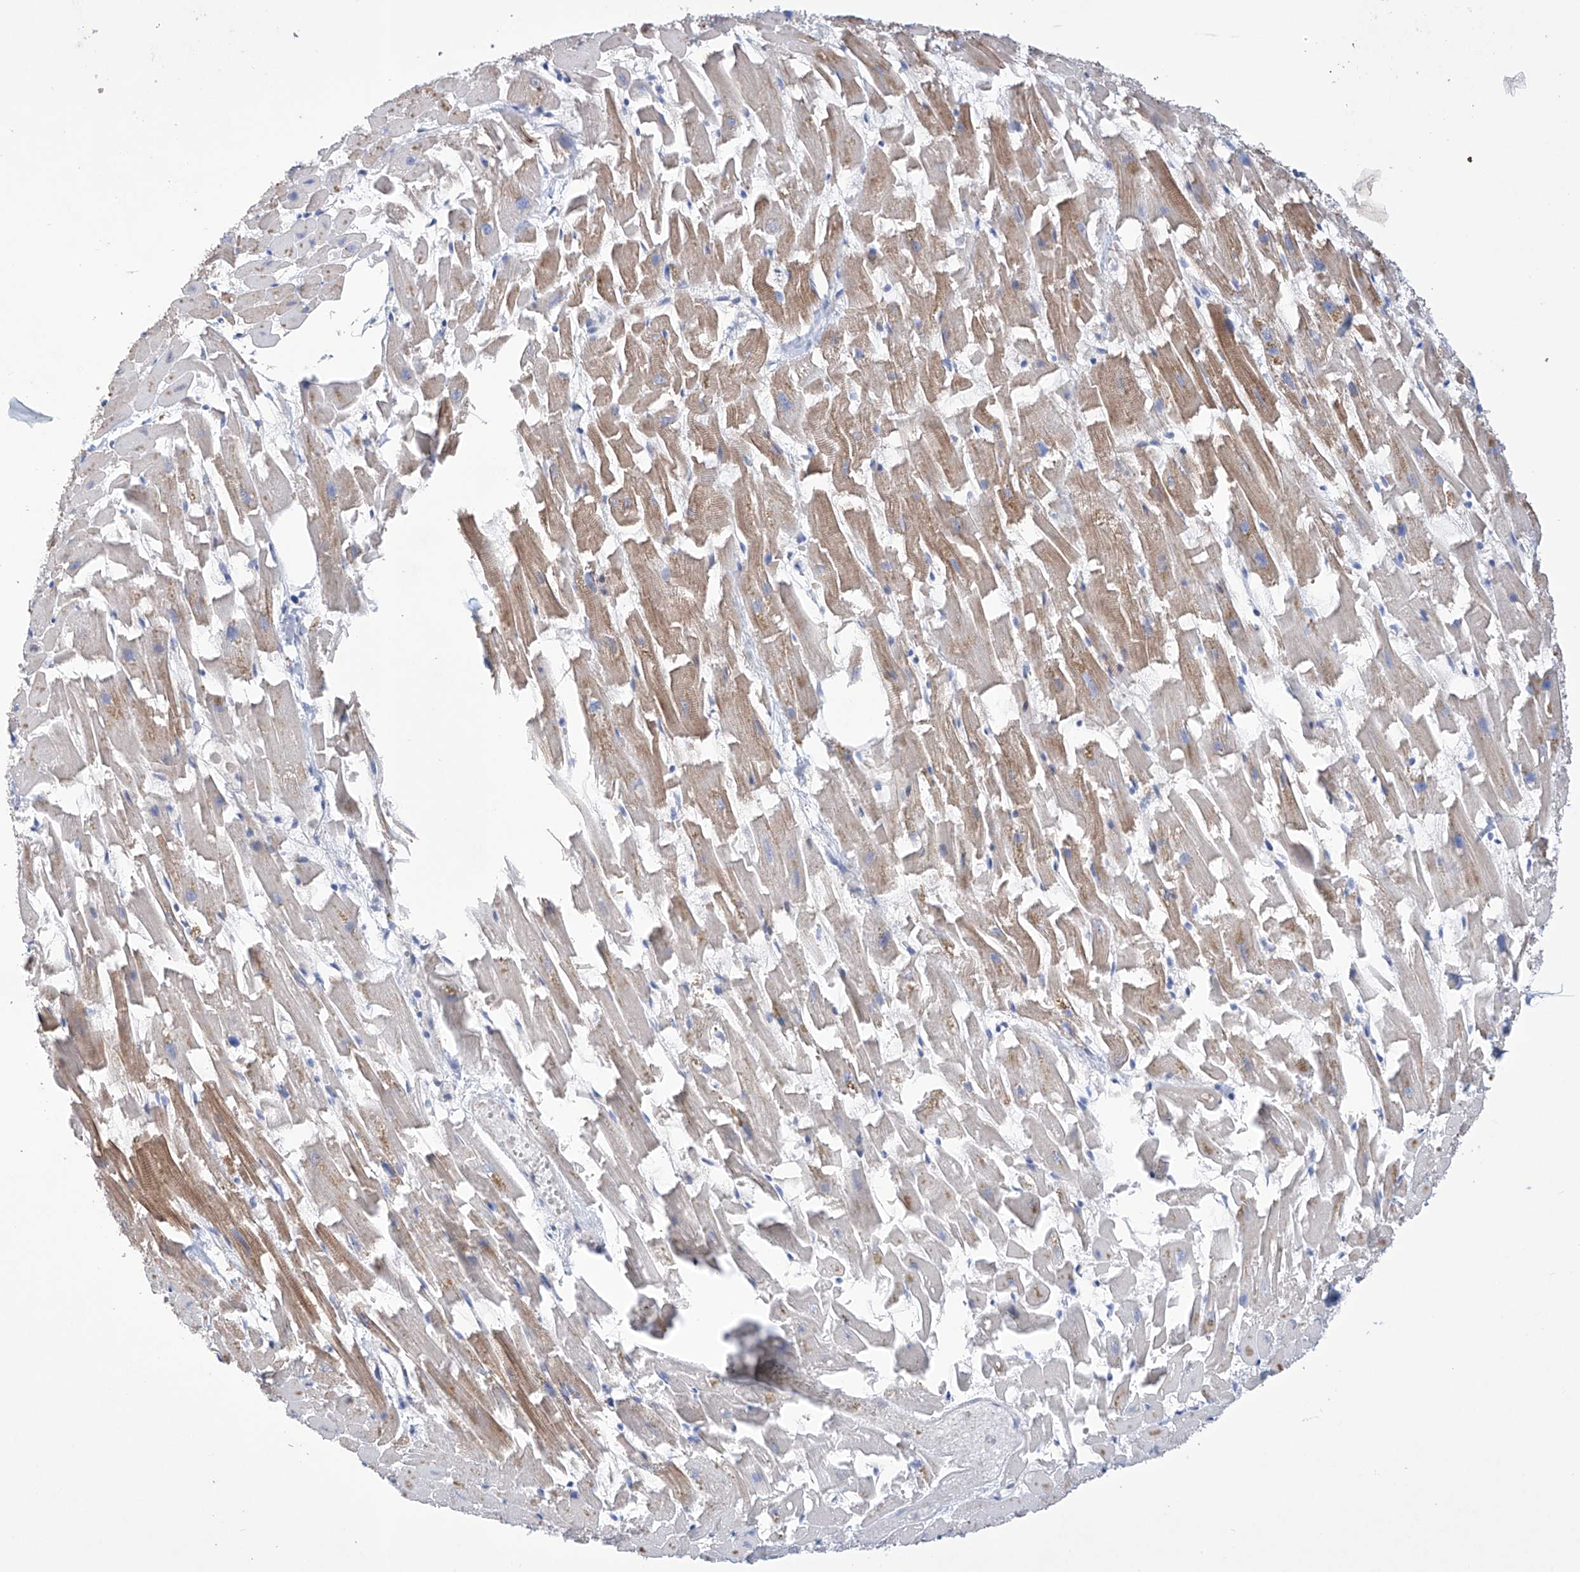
{"staining": {"intensity": "moderate", "quantity": ">75%", "location": "cytoplasmic/membranous"}, "tissue": "heart muscle", "cell_type": "Cardiomyocytes", "image_type": "normal", "snomed": [{"axis": "morphology", "description": "Normal tissue, NOS"}, {"axis": "topography", "description": "Heart"}], "caption": "Benign heart muscle shows moderate cytoplasmic/membranous positivity in about >75% of cardiomyocytes, visualized by immunohistochemistry. The staining is performed using DAB (3,3'-diaminobenzidine) brown chromogen to label protein expression. The nuclei are counter-stained blue using hematoxylin.", "gene": "AFG1L", "patient": {"sex": "female", "age": 64}}